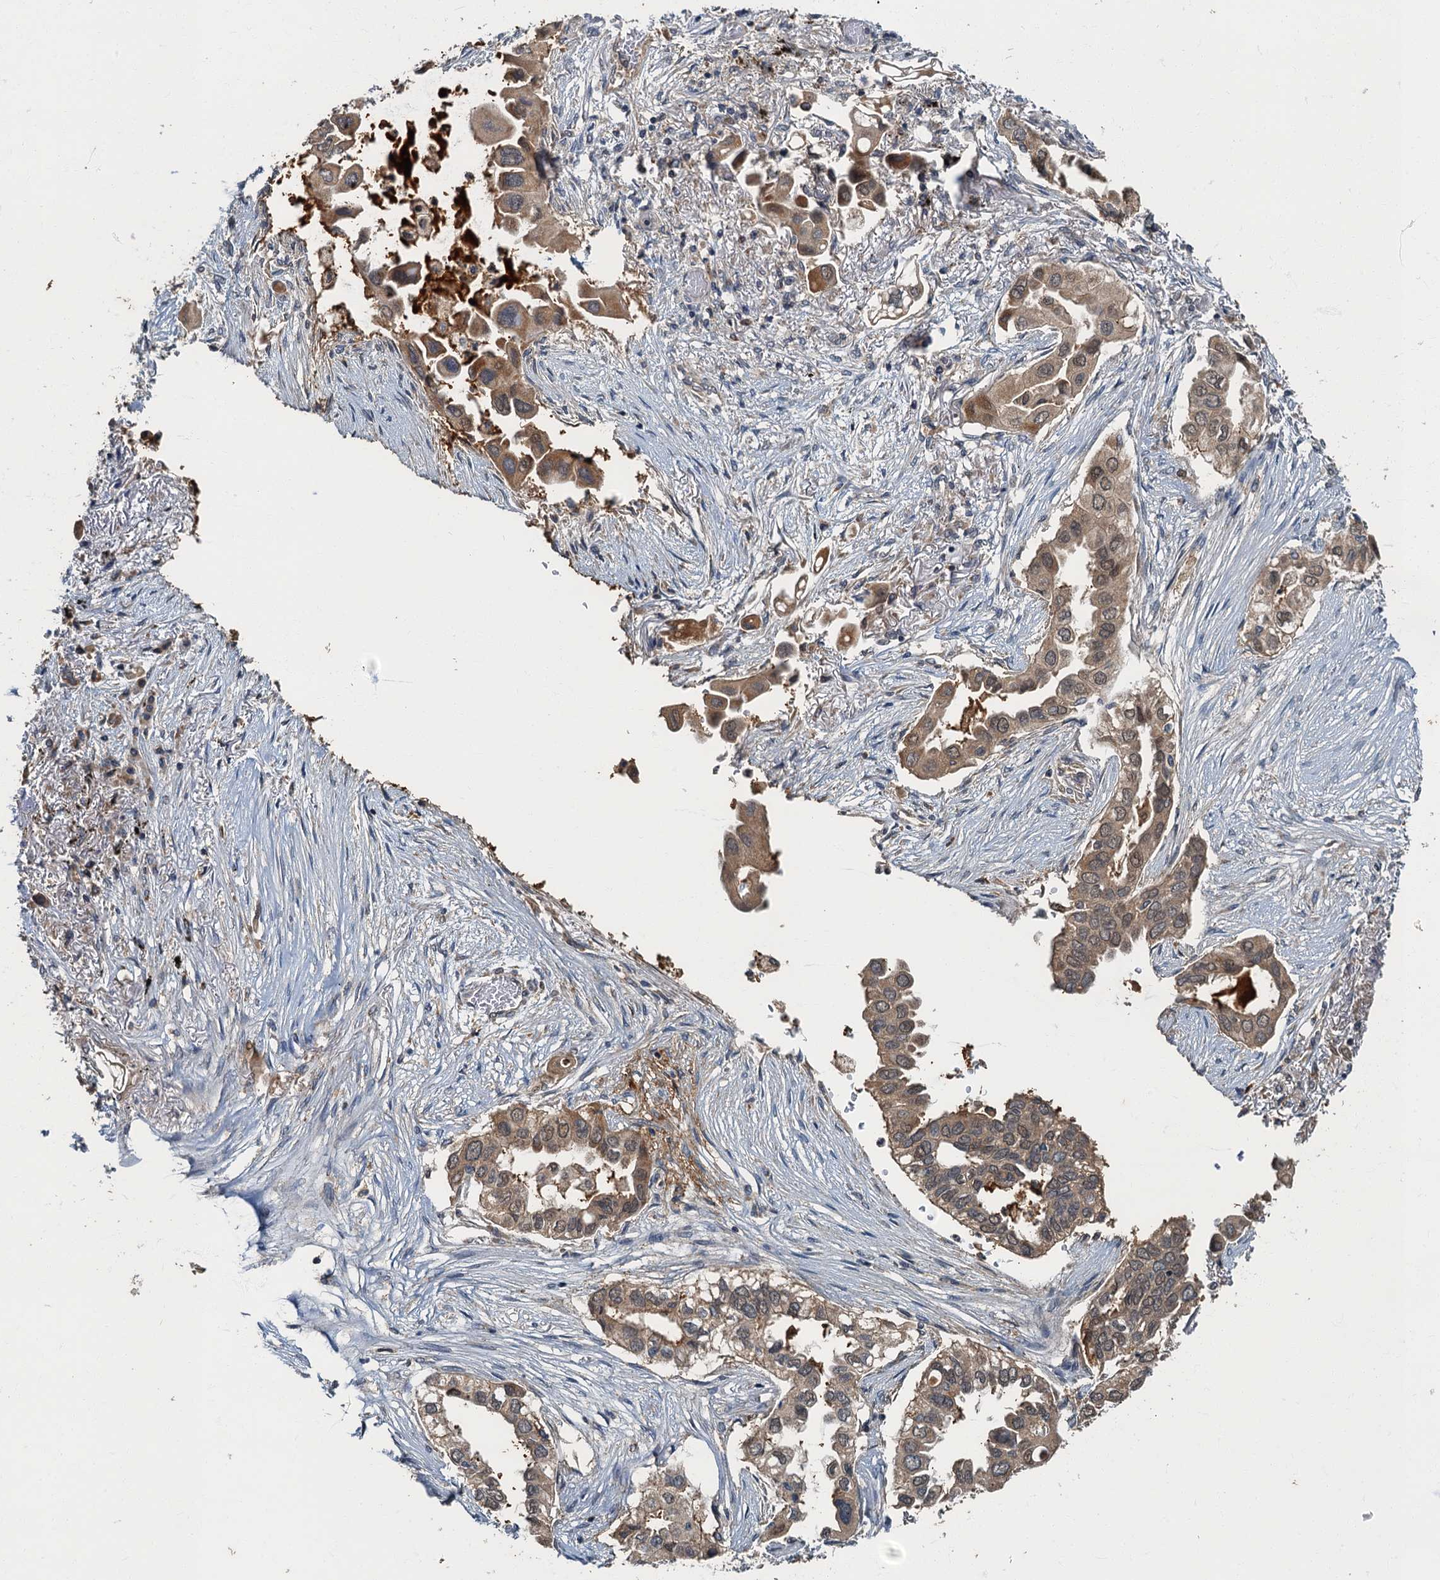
{"staining": {"intensity": "weak", "quantity": ">75%", "location": "cytoplasmic/membranous,nuclear"}, "tissue": "lung cancer", "cell_type": "Tumor cells", "image_type": "cancer", "snomed": [{"axis": "morphology", "description": "Adenocarcinoma, NOS"}, {"axis": "topography", "description": "Lung"}], "caption": "Immunohistochemical staining of lung cancer displays weak cytoplasmic/membranous and nuclear protein positivity in about >75% of tumor cells. (IHC, brightfield microscopy, high magnification).", "gene": "WDCP", "patient": {"sex": "female", "age": 76}}